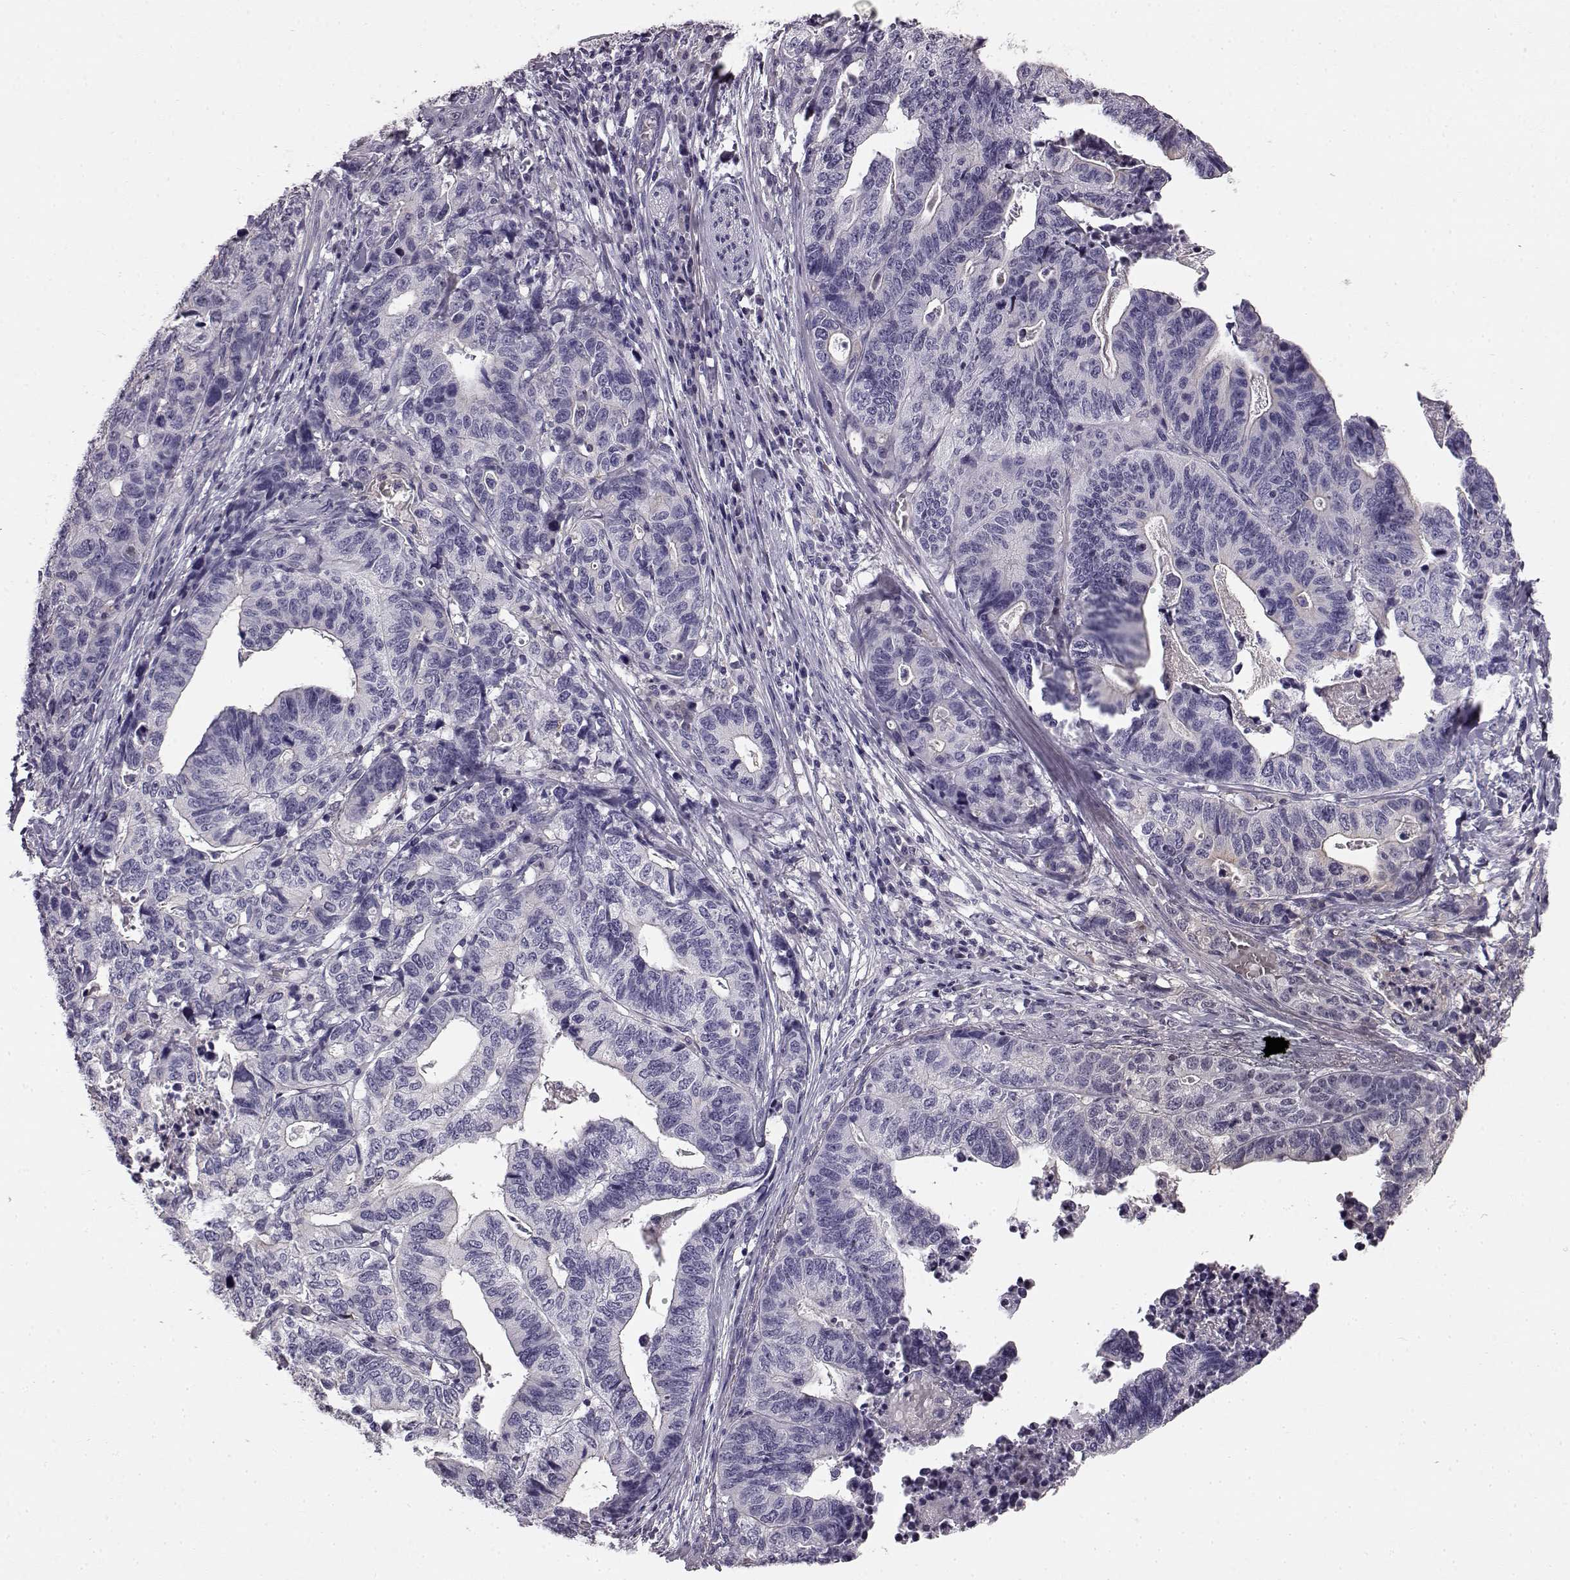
{"staining": {"intensity": "negative", "quantity": "none", "location": "none"}, "tissue": "stomach cancer", "cell_type": "Tumor cells", "image_type": "cancer", "snomed": [{"axis": "morphology", "description": "Adenocarcinoma, NOS"}, {"axis": "topography", "description": "Stomach, upper"}], "caption": "The histopathology image exhibits no significant staining in tumor cells of stomach cancer.", "gene": "KRT85", "patient": {"sex": "female", "age": 67}}